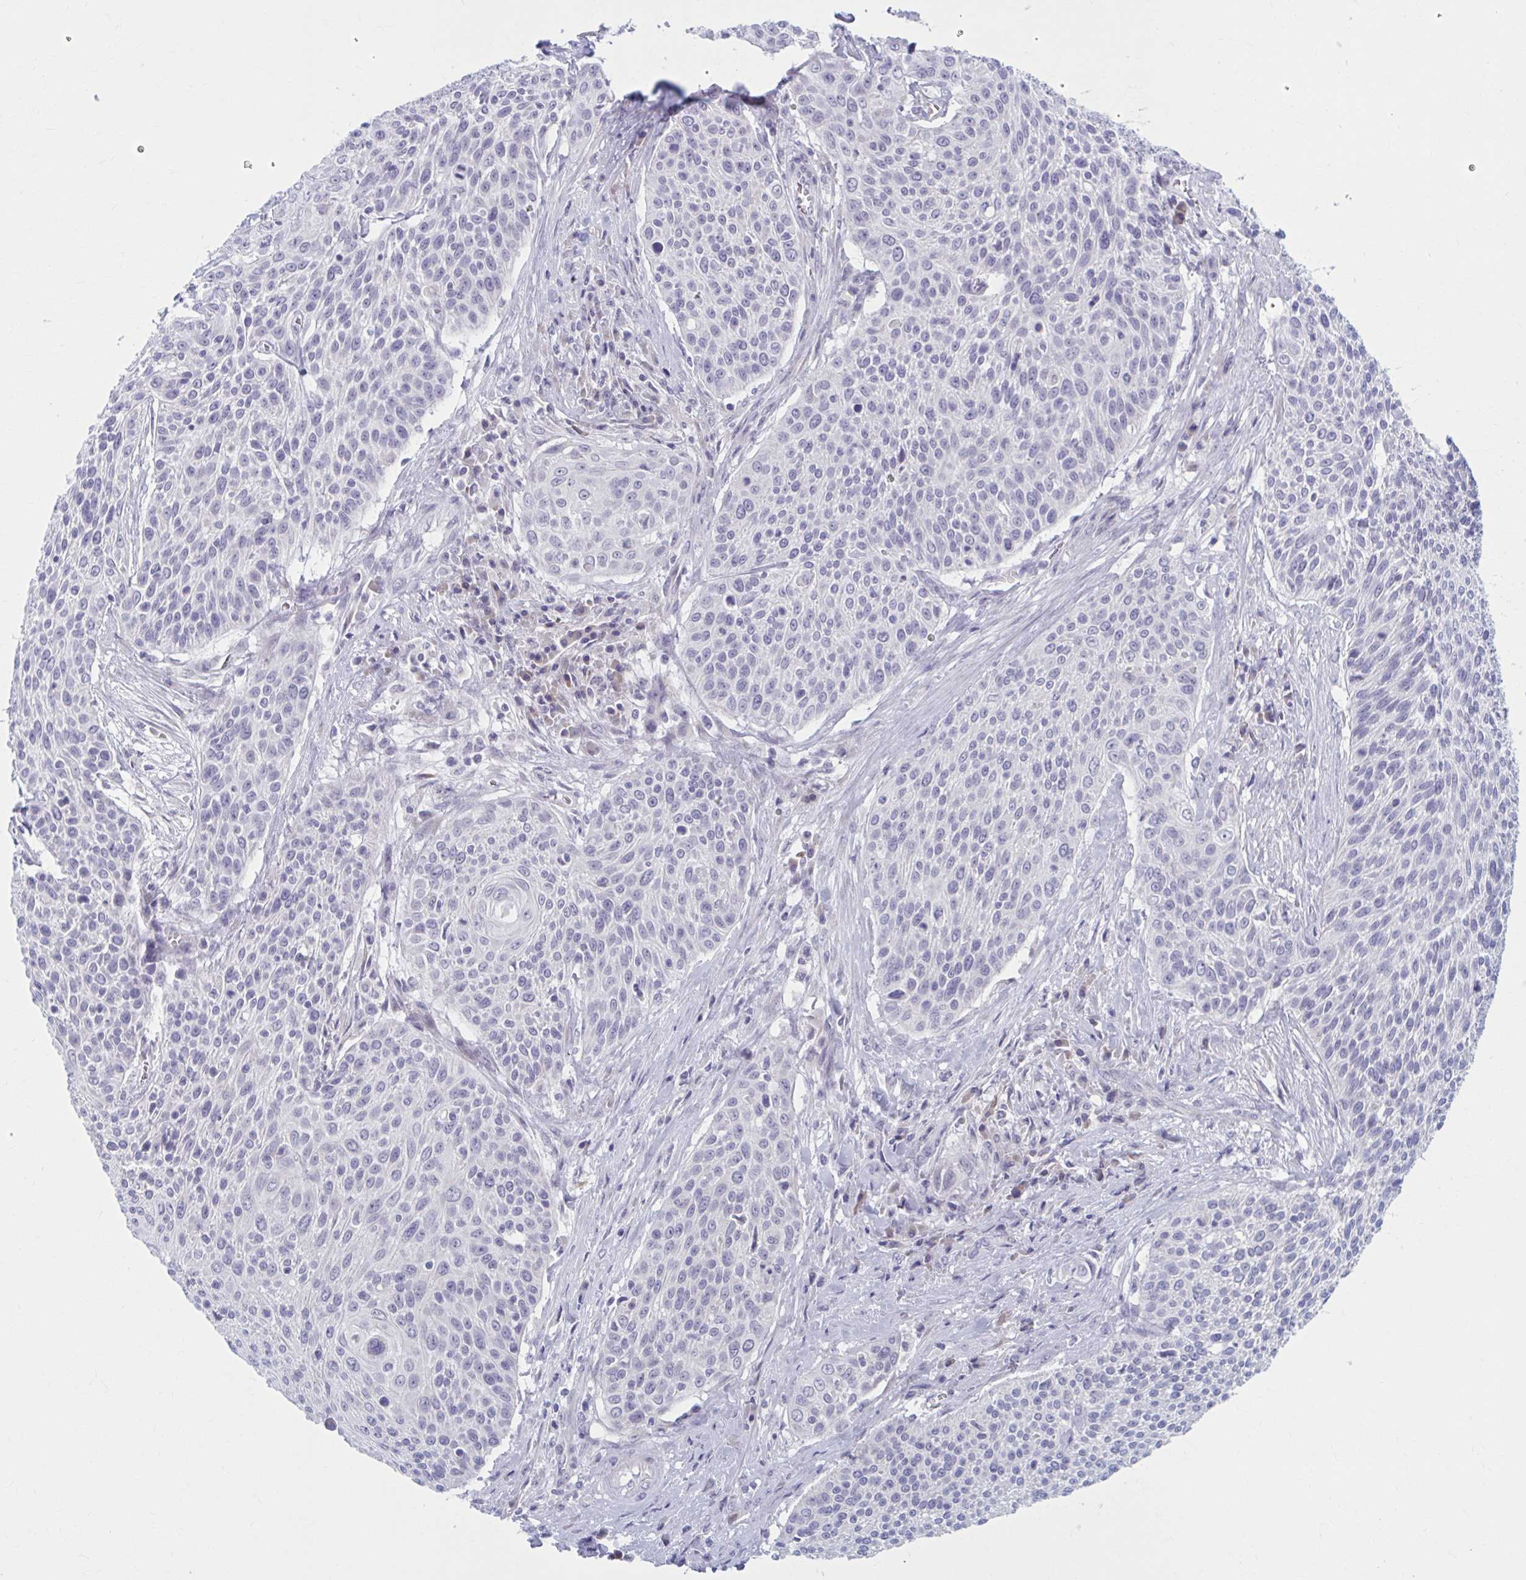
{"staining": {"intensity": "negative", "quantity": "none", "location": "none"}, "tissue": "cervical cancer", "cell_type": "Tumor cells", "image_type": "cancer", "snomed": [{"axis": "morphology", "description": "Squamous cell carcinoma, NOS"}, {"axis": "topography", "description": "Cervix"}], "caption": "Protein analysis of cervical squamous cell carcinoma shows no significant positivity in tumor cells.", "gene": "CCDC105", "patient": {"sex": "female", "age": 31}}